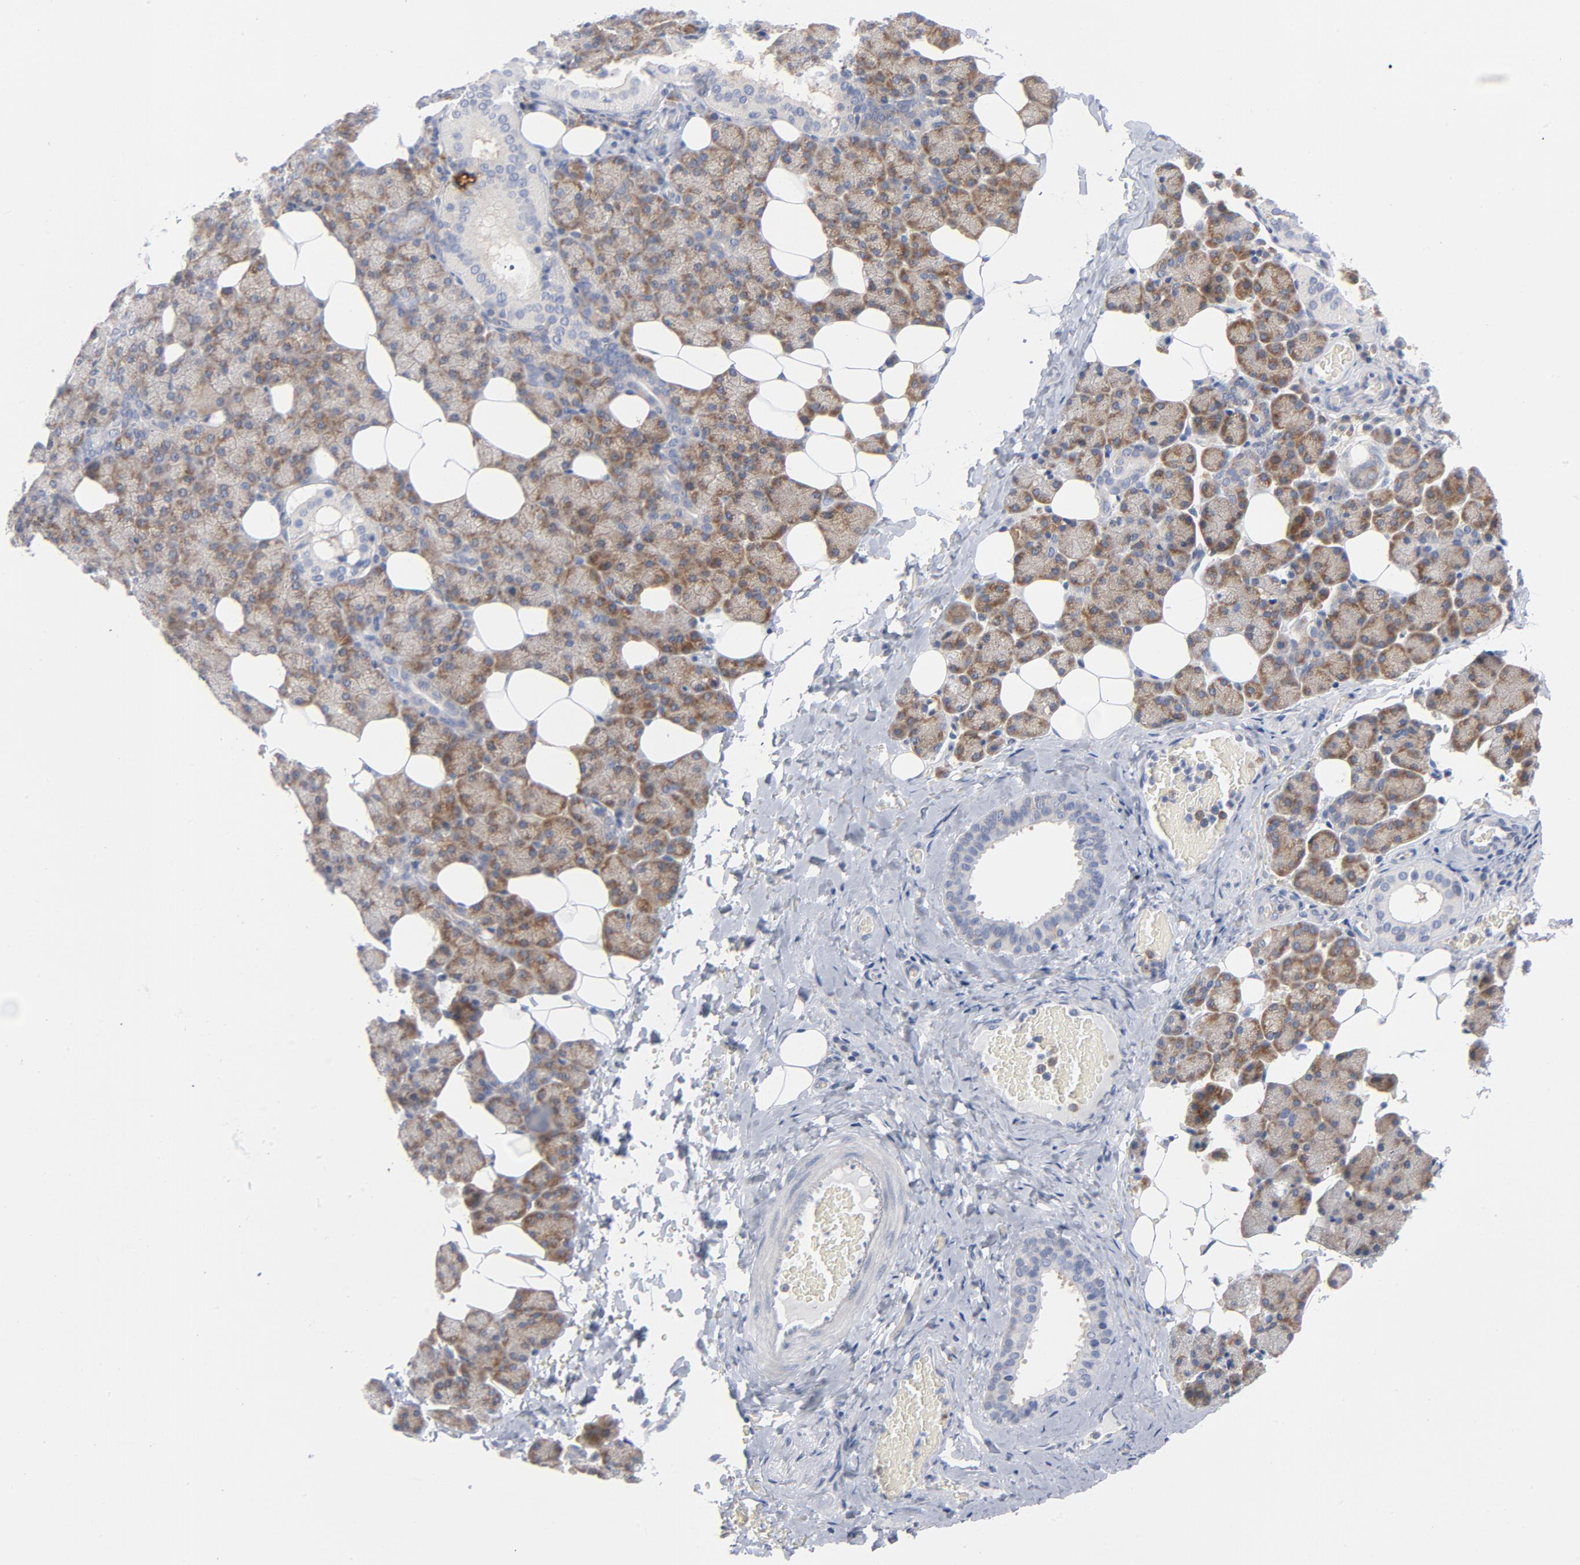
{"staining": {"intensity": "moderate", "quantity": "25%-75%", "location": "cytoplasmic/membranous"}, "tissue": "salivary gland", "cell_type": "Glandular cells", "image_type": "normal", "snomed": [{"axis": "morphology", "description": "Normal tissue, NOS"}, {"axis": "topography", "description": "Lymph node"}, {"axis": "topography", "description": "Salivary gland"}], "caption": "Human salivary gland stained with a brown dye exhibits moderate cytoplasmic/membranous positive staining in approximately 25%-75% of glandular cells.", "gene": "CD86", "patient": {"sex": "male", "age": 8}}